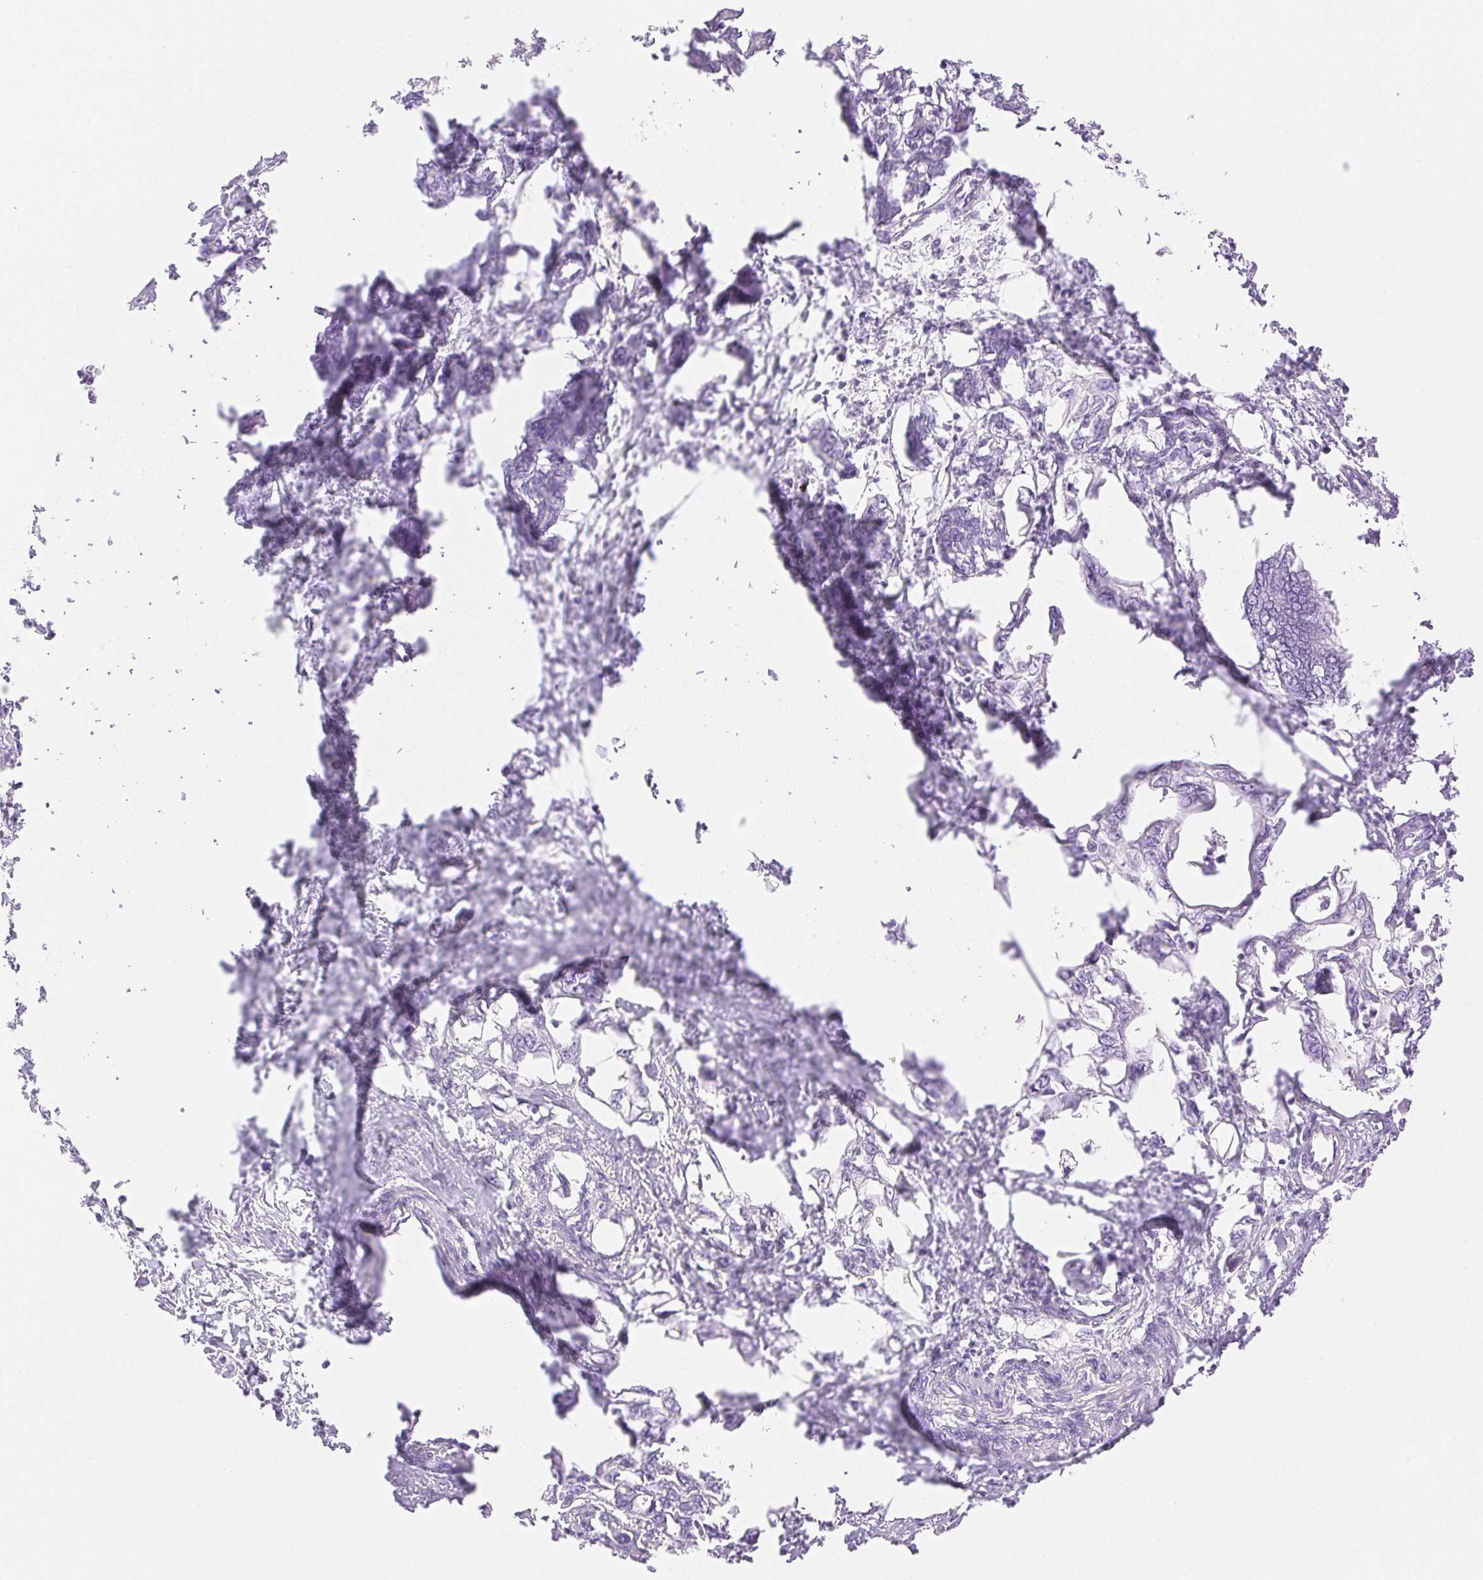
{"staining": {"intensity": "negative", "quantity": "none", "location": "none"}, "tissue": "pancreatic cancer", "cell_type": "Tumor cells", "image_type": "cancer", "snomed": [{"axis": "morphology", "description": "Adenocarcinoma, NOS"}, {"axis": "topography", "description": "Pancreas"}], "caption": "Adenocarcinoma (pancreatic) was stained to show a protein in brown. There is no significant positivity in tumor cells.", "gene": "SPACA4", "patient": {"sex": "male", "age": 61}}